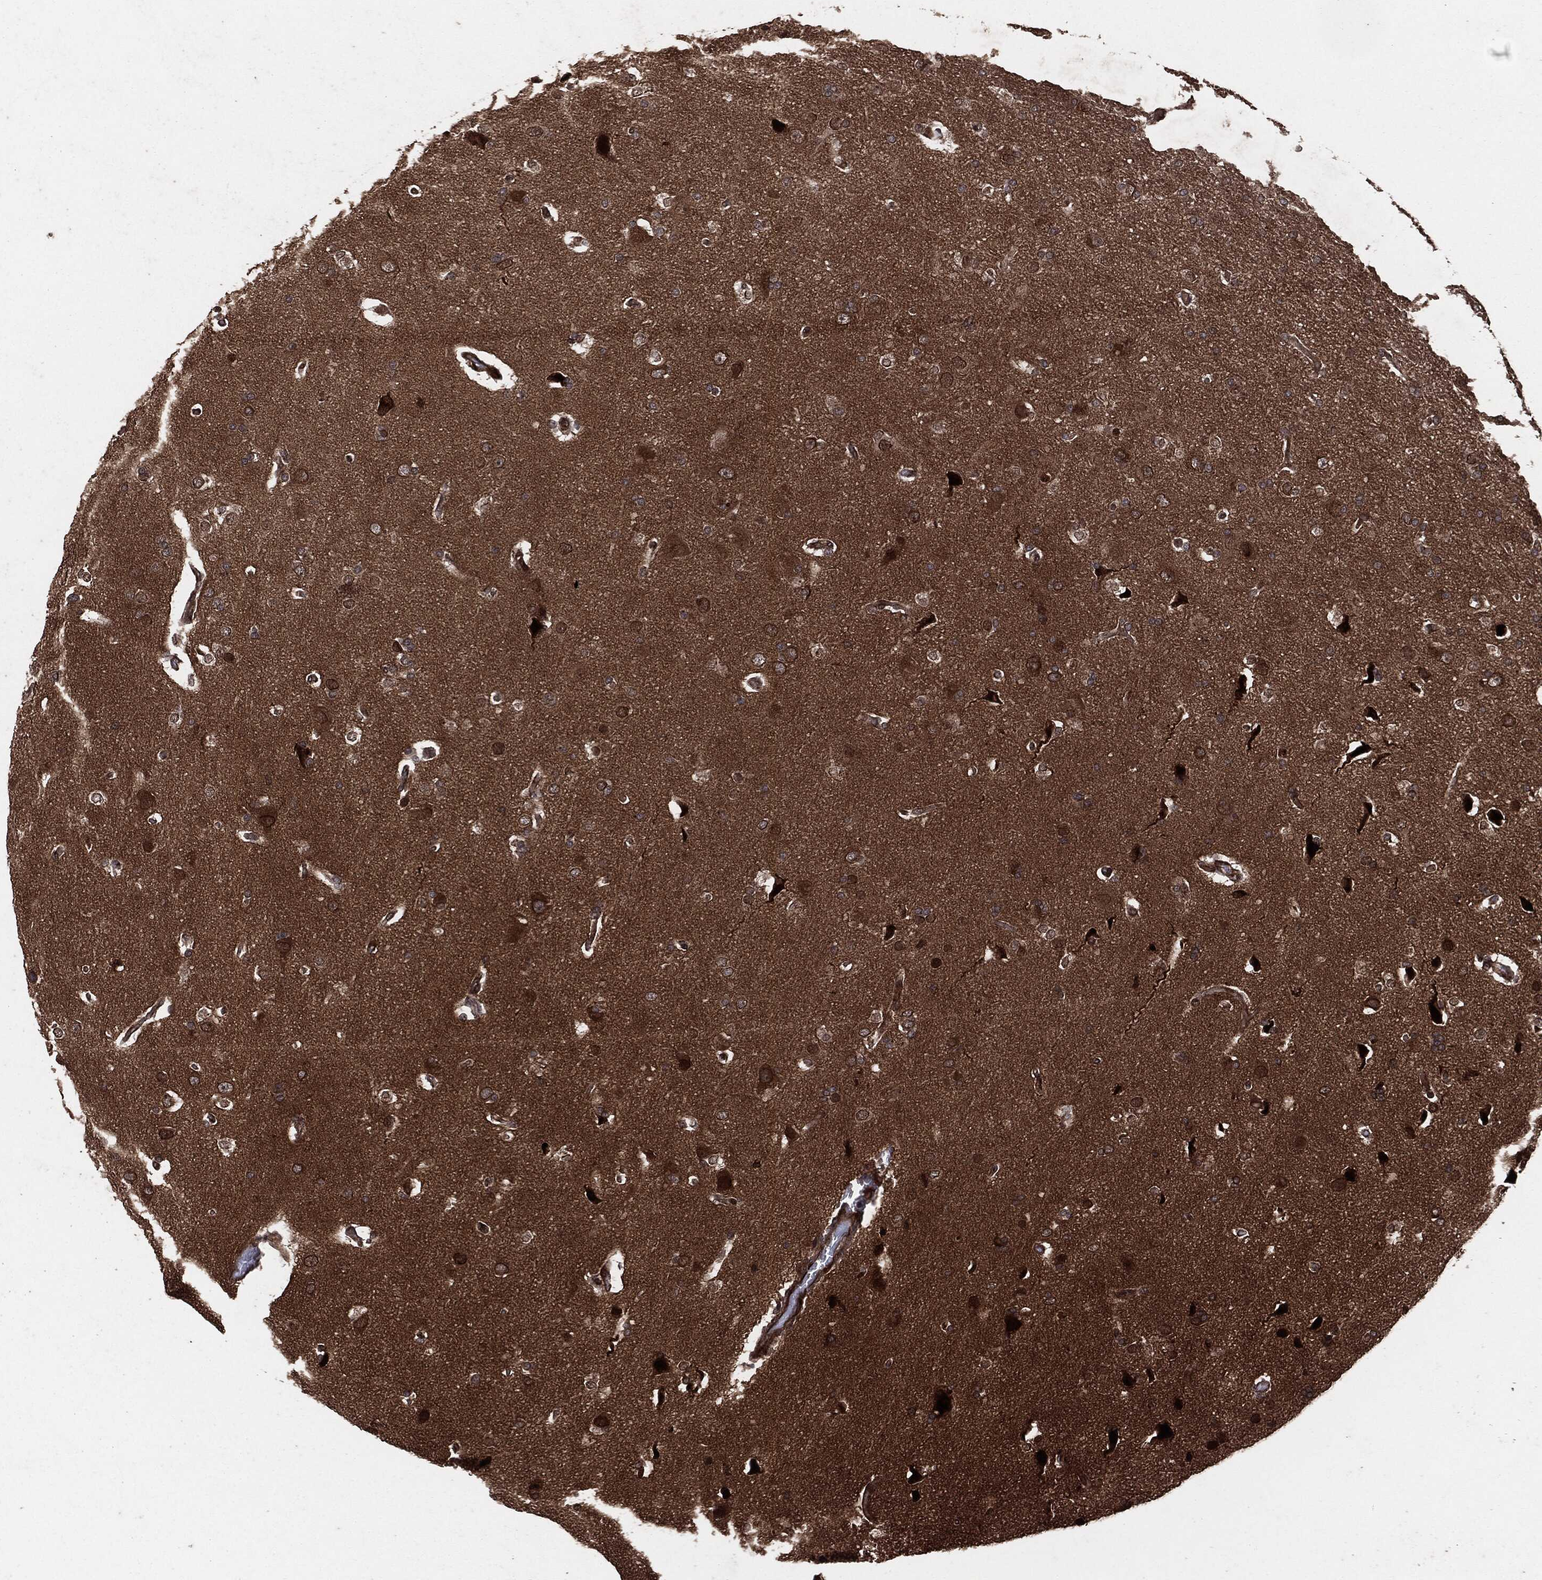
{"staining": {"intensity": "moderate", "quantity": "25%-75%", "location": "cytoplasmic/membranous,nuclear"}, "tissue": "glioma", "cell_type": "Tumor cells", "image_type": "cancer", "snomed": [{"axis": "morphology", "description": "Glioma, malignant, High grade"}, {"axis": "topography", "description": "Cerebral cortex"}], "caption": "This is a photomicrograph of IHC staining of malignant high-grade glioma, which shows moderate expression in the cytoplasmic/membranous and nuclear of tumor cells.", "gene": "IFIT1", "patient": {"sex": "male", "age": 70}}